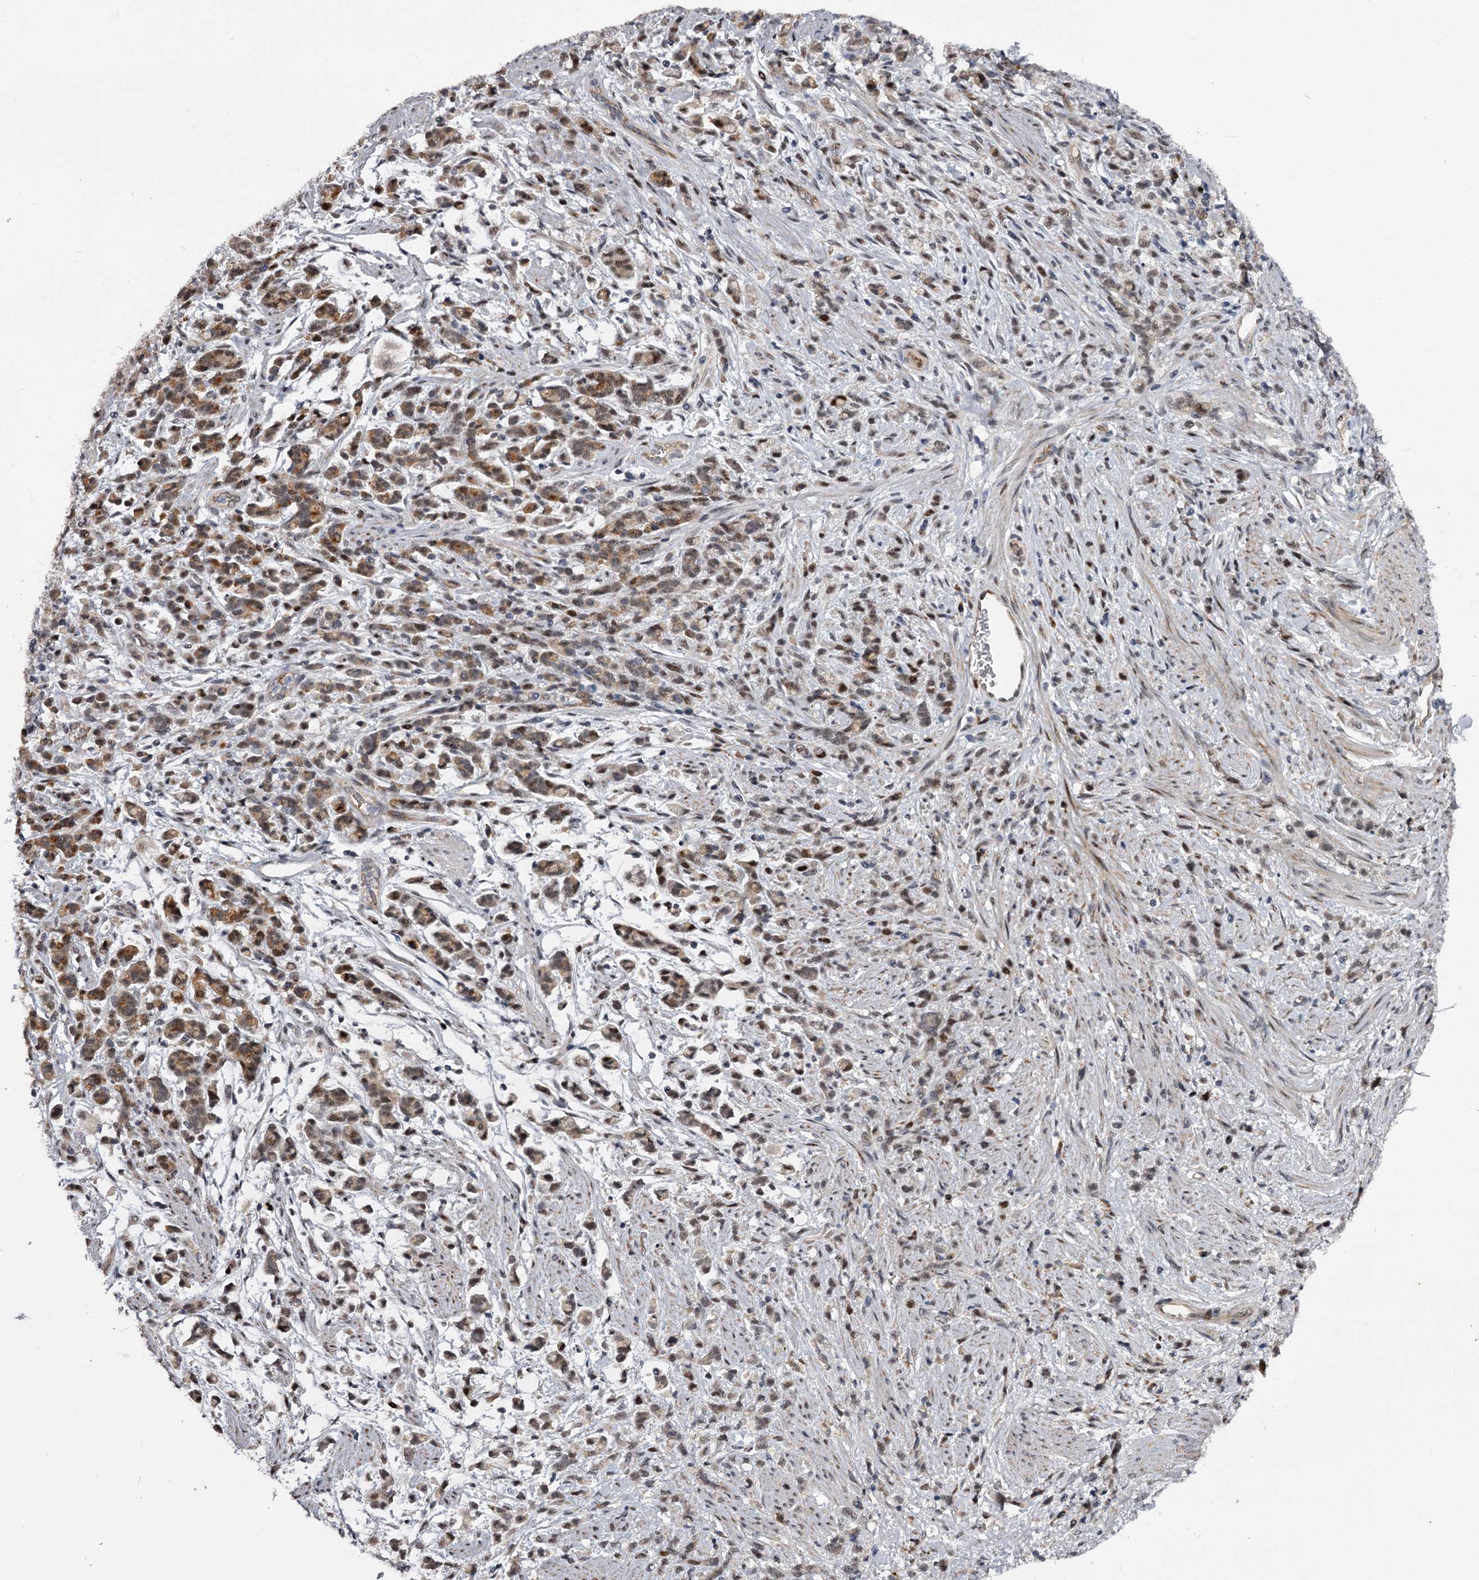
{"staining": {"intensity": "moderate", "quantity": "25%-75%", "location": "cytoplasmic/membranous"}, "tissue": "stomach cancer", "cell_type": "Tumor cells", "image_type": "cancer", "snomed": [{"axis": "morphology", "description": "Adenocarcinoma, NOS"}, {"axis": "topography", "description": "Stomach"}], "caption": "Human stomach cancer (adenocarcinoma) stained for a protein (brown) demonstrates moderate cytoplasmic/membranous positive expression in about 25%-75% of tumor cells.", "gene": "RNF44", "patient": {"sex": "female", "age": 60}}